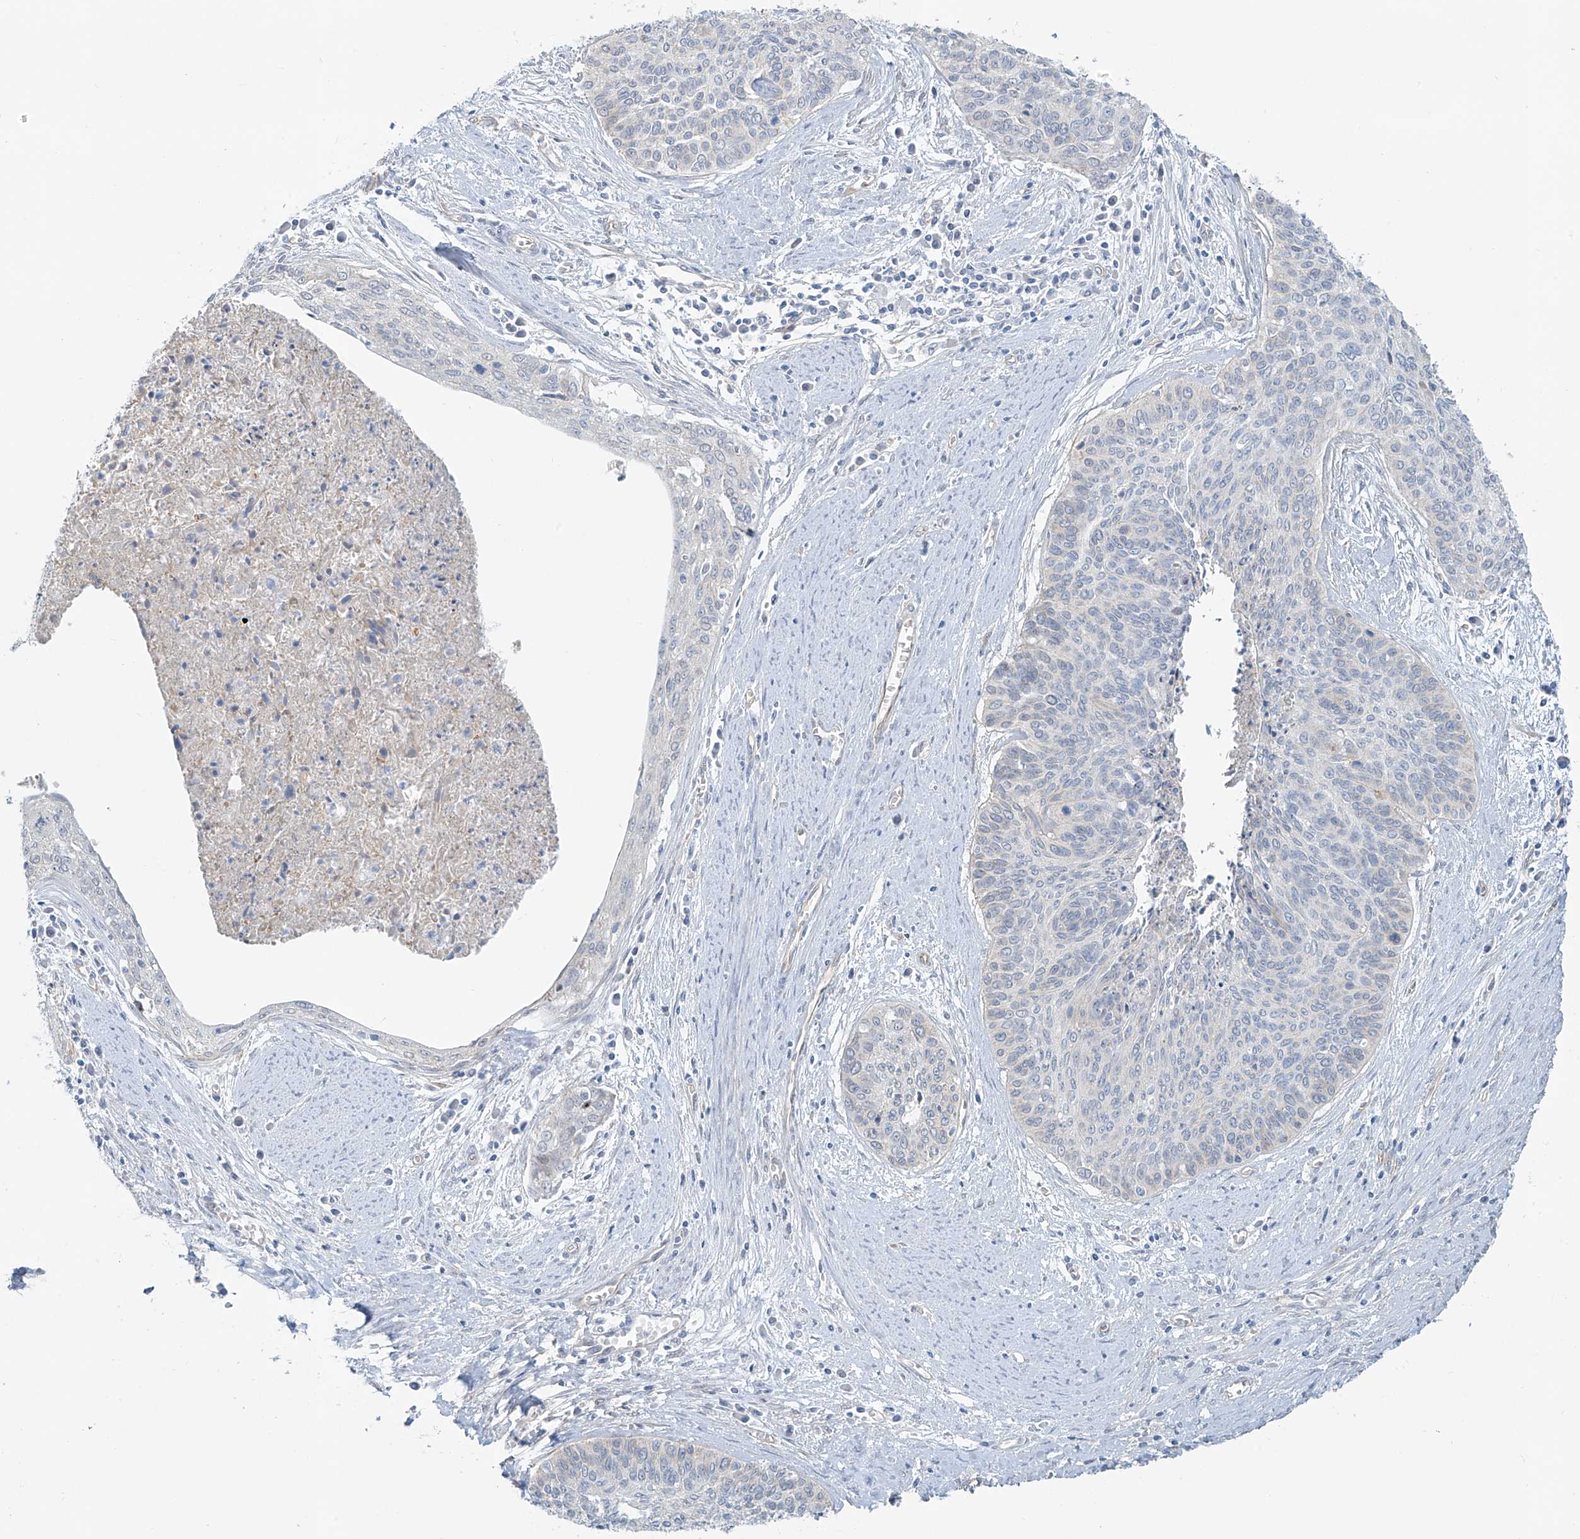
{"staining": {"intensity": "negative", "quantity": "none", "location": "none"}, "tissue": "cervical cancer", "cell_type": "Tumor cells", "image_type": "cancer", "snomed": [{"axis": "morphology", "description": "Squamous cell carcinoma, NOS"}, {"axis": "topography", "description": "Cervix"}], "caption": "Tumor cells show no significant expression in cervical cancer. The staining was performed using DAB (3,3'-diaminobenzidine) to visualize the protein expression in brown, while the nuclei were stained in blue with hematoxylin (Magnification: 20x).", "gene": "TUBE1", "patient": {"sex": "female", "age": 55}}